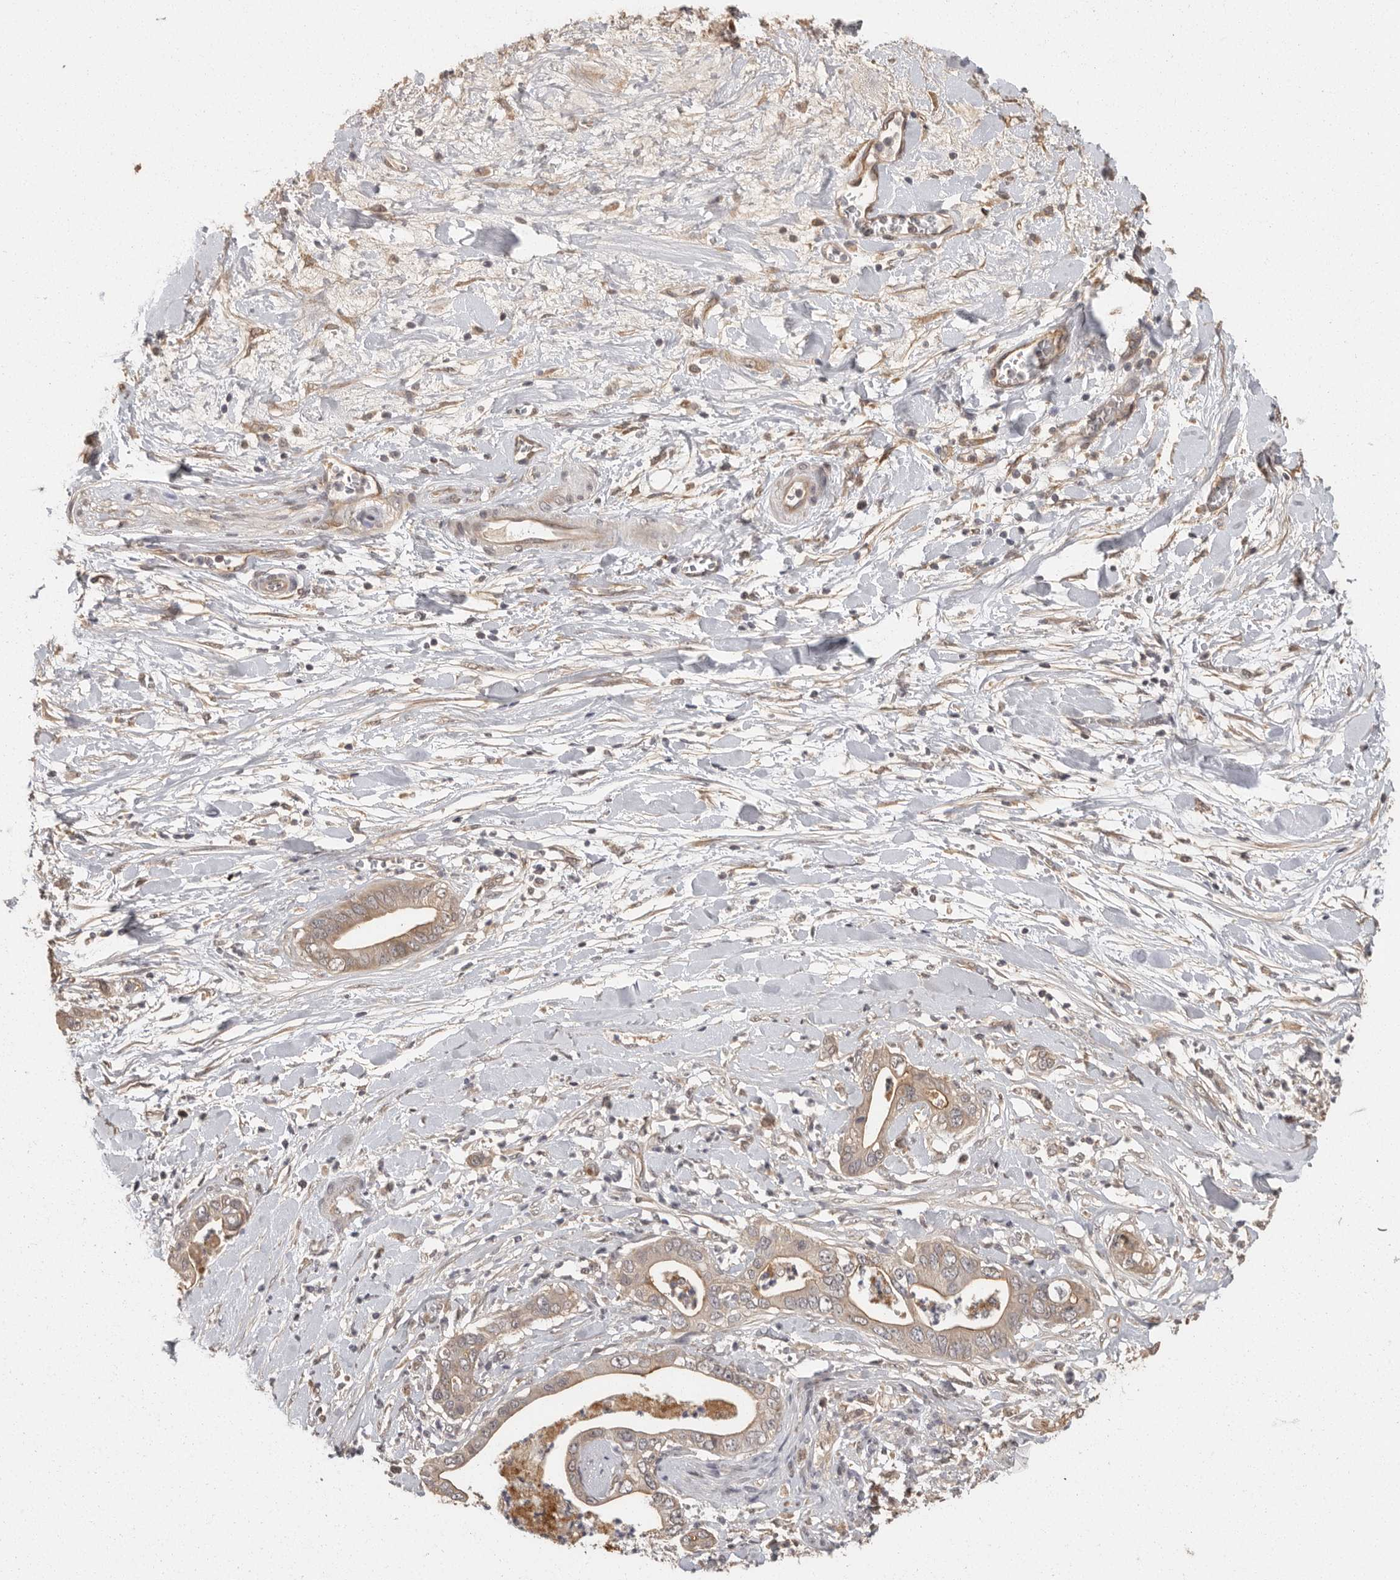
{"staining": {"intensity": "weak", "quantity": ">75%", "location": "cytoplasmic/membranous"}, "tissue": "pancreatic cancer", "cell_type": "Tumor cells", "image_type": "cancer", "snomed": [{"axis": "morphology", "description": "Adenocarcinoma, NOS"}, {"axis": "topography", "description": "Pancreas"}], "caption": "Pancreatic cancer was stained to show a protein in brown. There is low levels of weak cytoplasmic/membranous expression in approximately >75% of tumor cells.", "gene": "BAIAP2", "patient": {"sex": "female", "age": 78}}